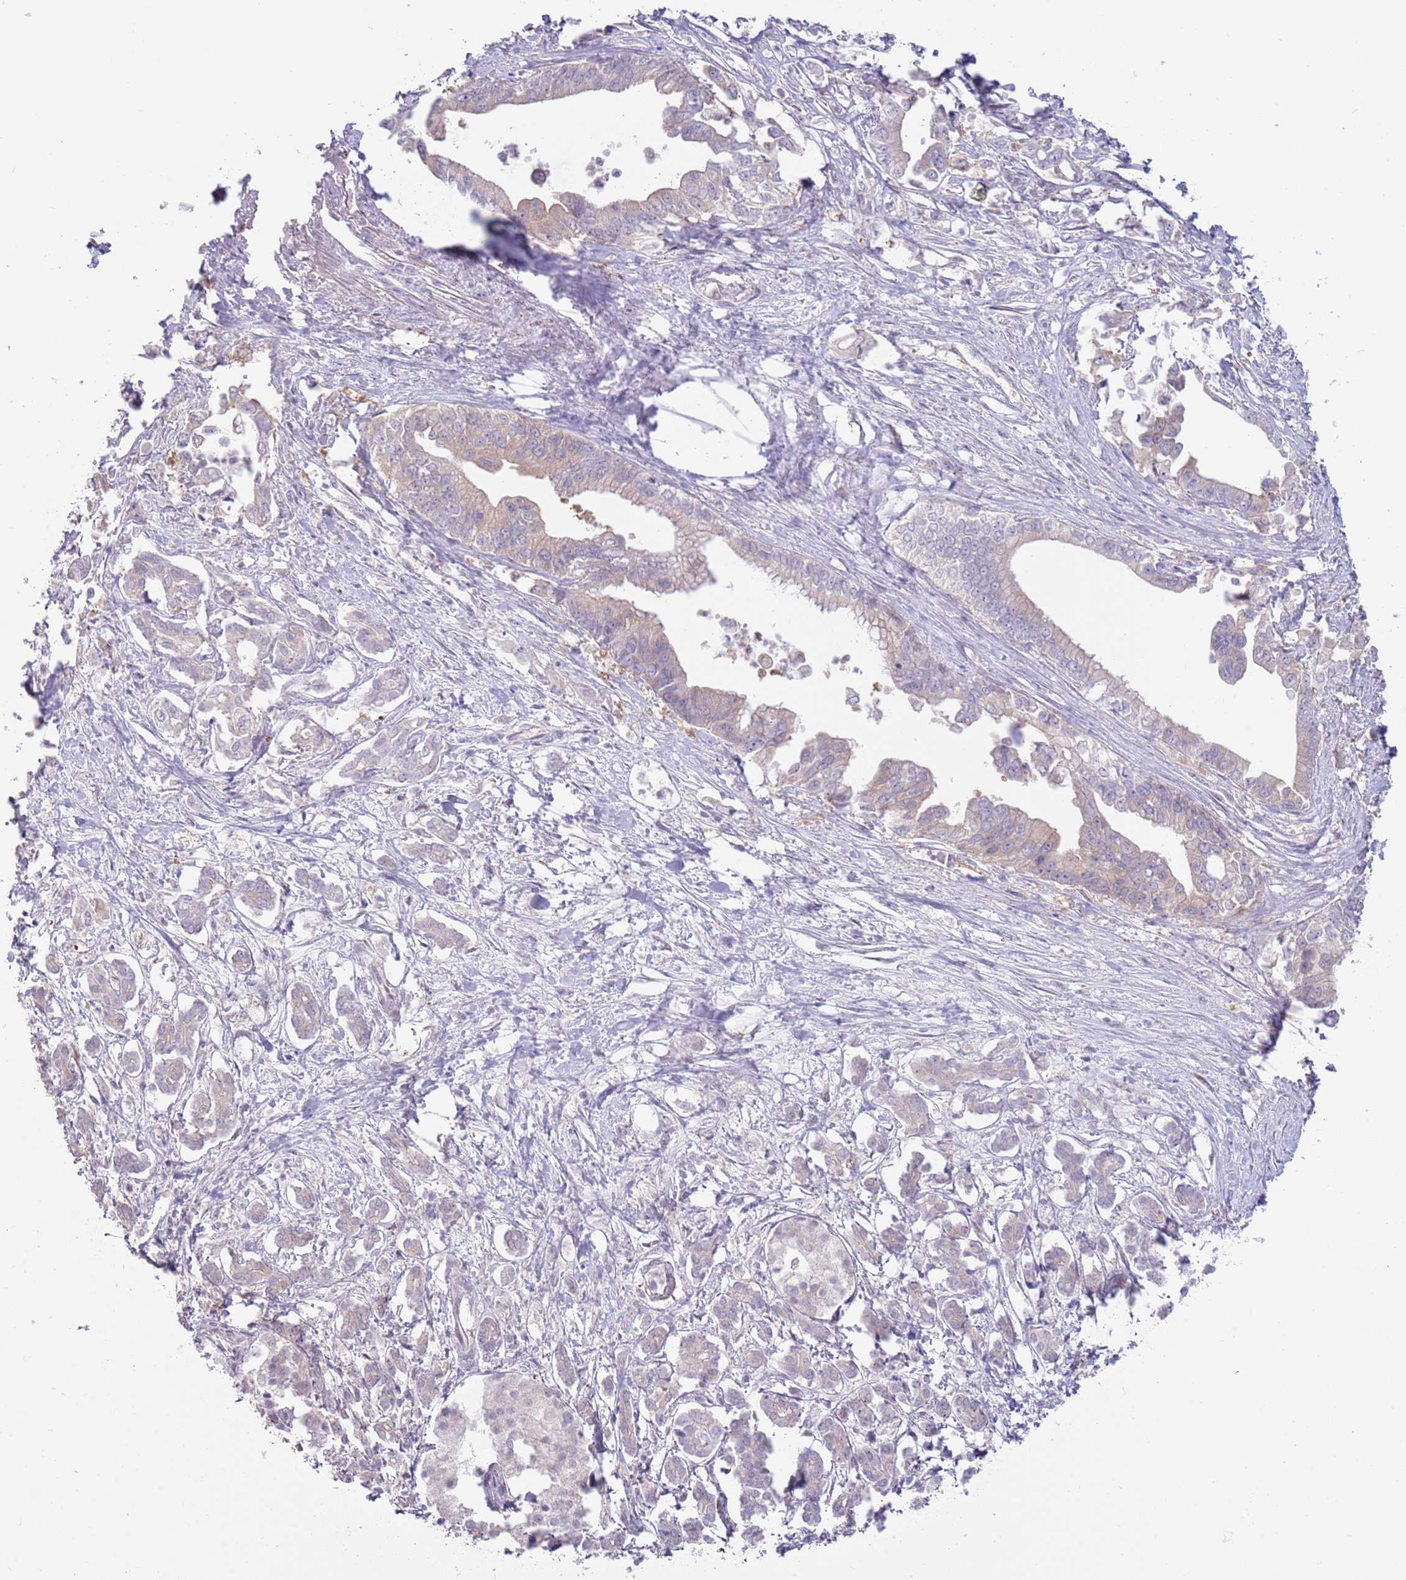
{"staining": {"intensity": "weak", "quantity": "<25%", "location": "cytoplasmic/membranous"}, "tissue": "pancreatic cancer", "cell_type": "Tumor cells", "image_type": "cancer", "snomed": [{"axis": "morphology", "description": "Adenocarcinoma, NOS"}, {"axis": "topography", "description": "Pancreas"}], "caption": "Tumor cells show no significant protein staining in pancreatic cancer (adenocarcinoma).", "gene": "LDHD", "patient": {"sex": "male", "age": 61}}